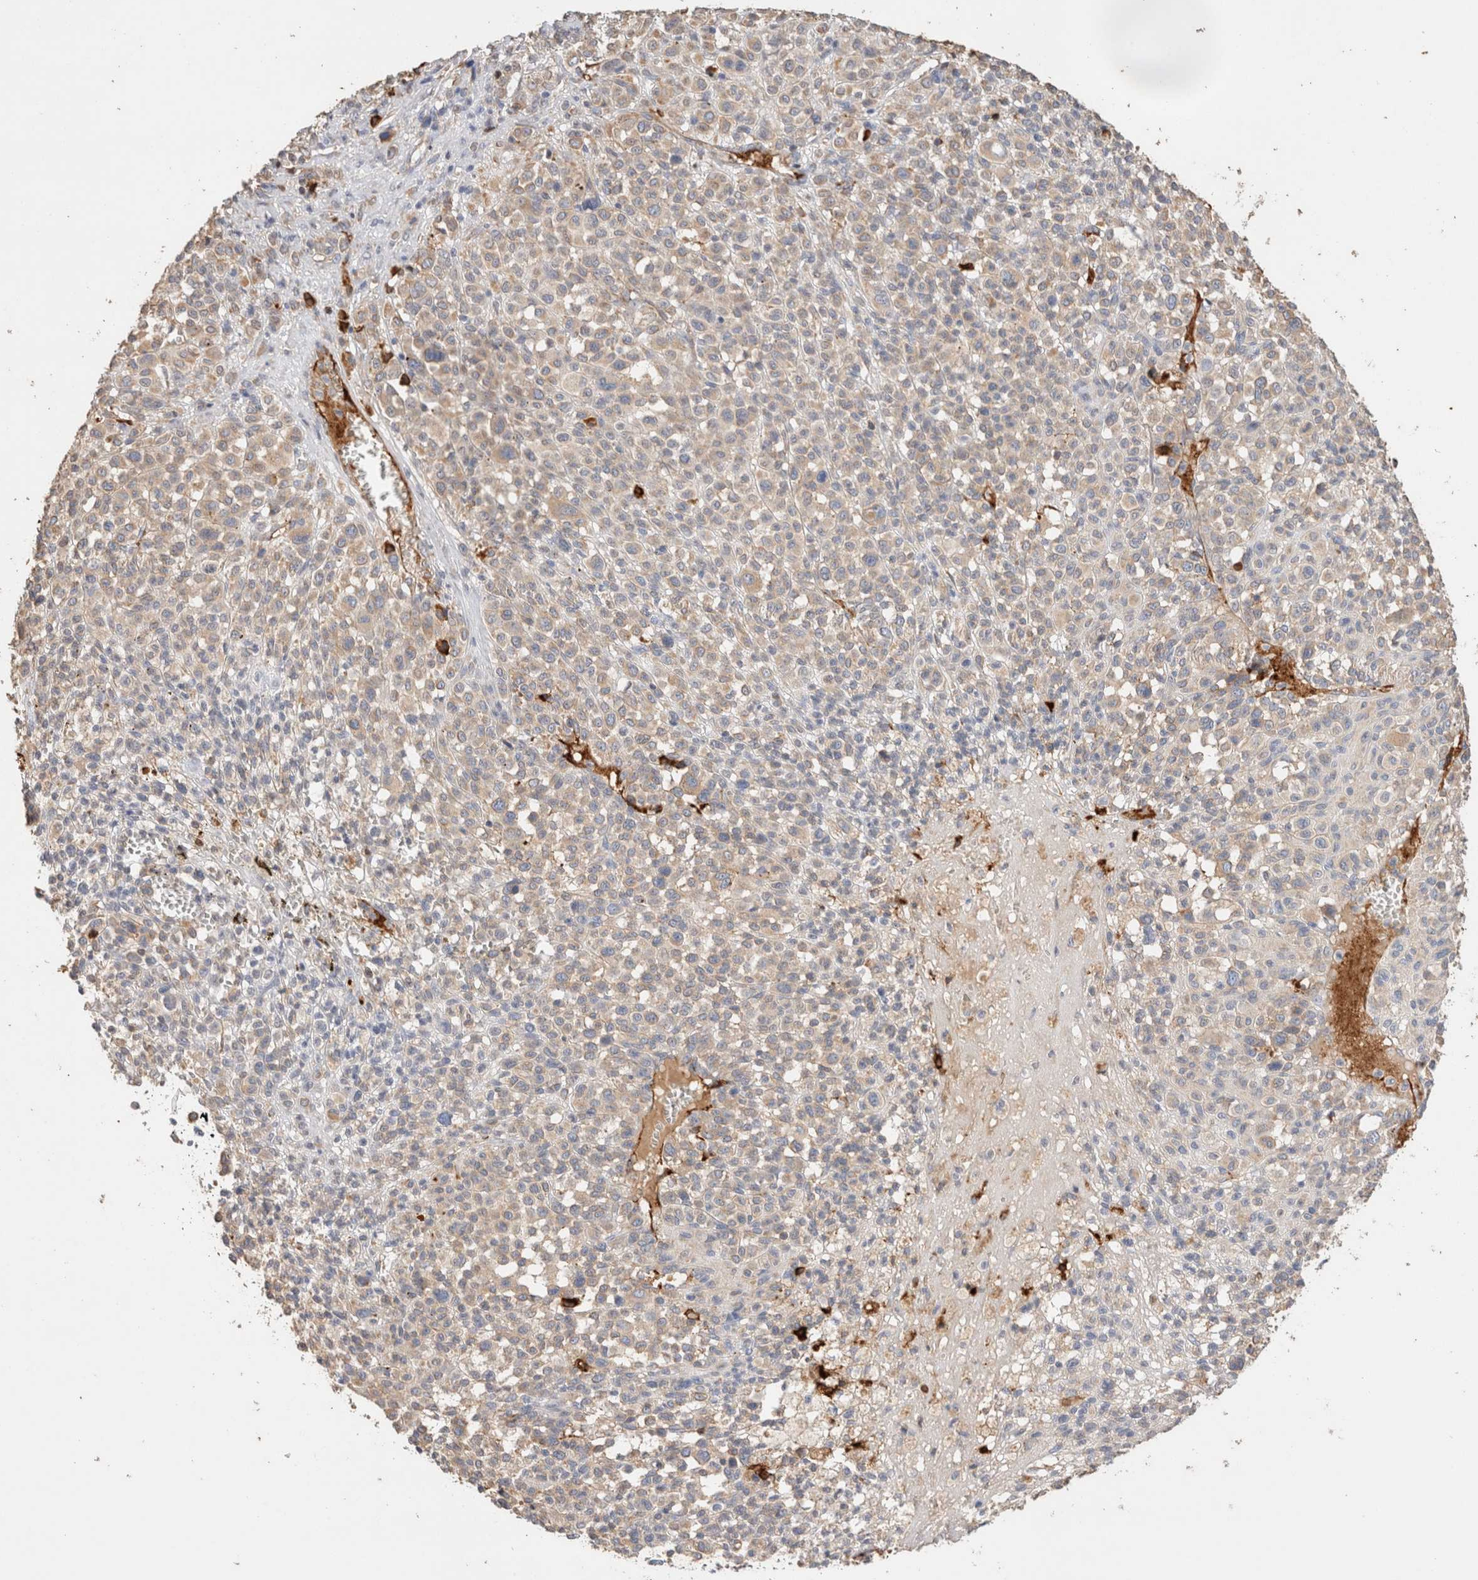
{"staining": {"intensity": "weak", "quantity": "<25%", "location": "cytoplasmic/membranous"}, "tissue": "melanoma", "cell_type": "Tumor cells", "image_type": "cancer", "snomed": [{"axis": "morphology", "description": "Malignant melanoma, Metastatic site"}, {"axis": "topography", "description": "Skin"}], "caption": "Immunohistochemical staining of melanoma demonstrates no significant expression in tumor cells.", "gene": "PROS1", "patient": {"sex": "female", "age": 74}}